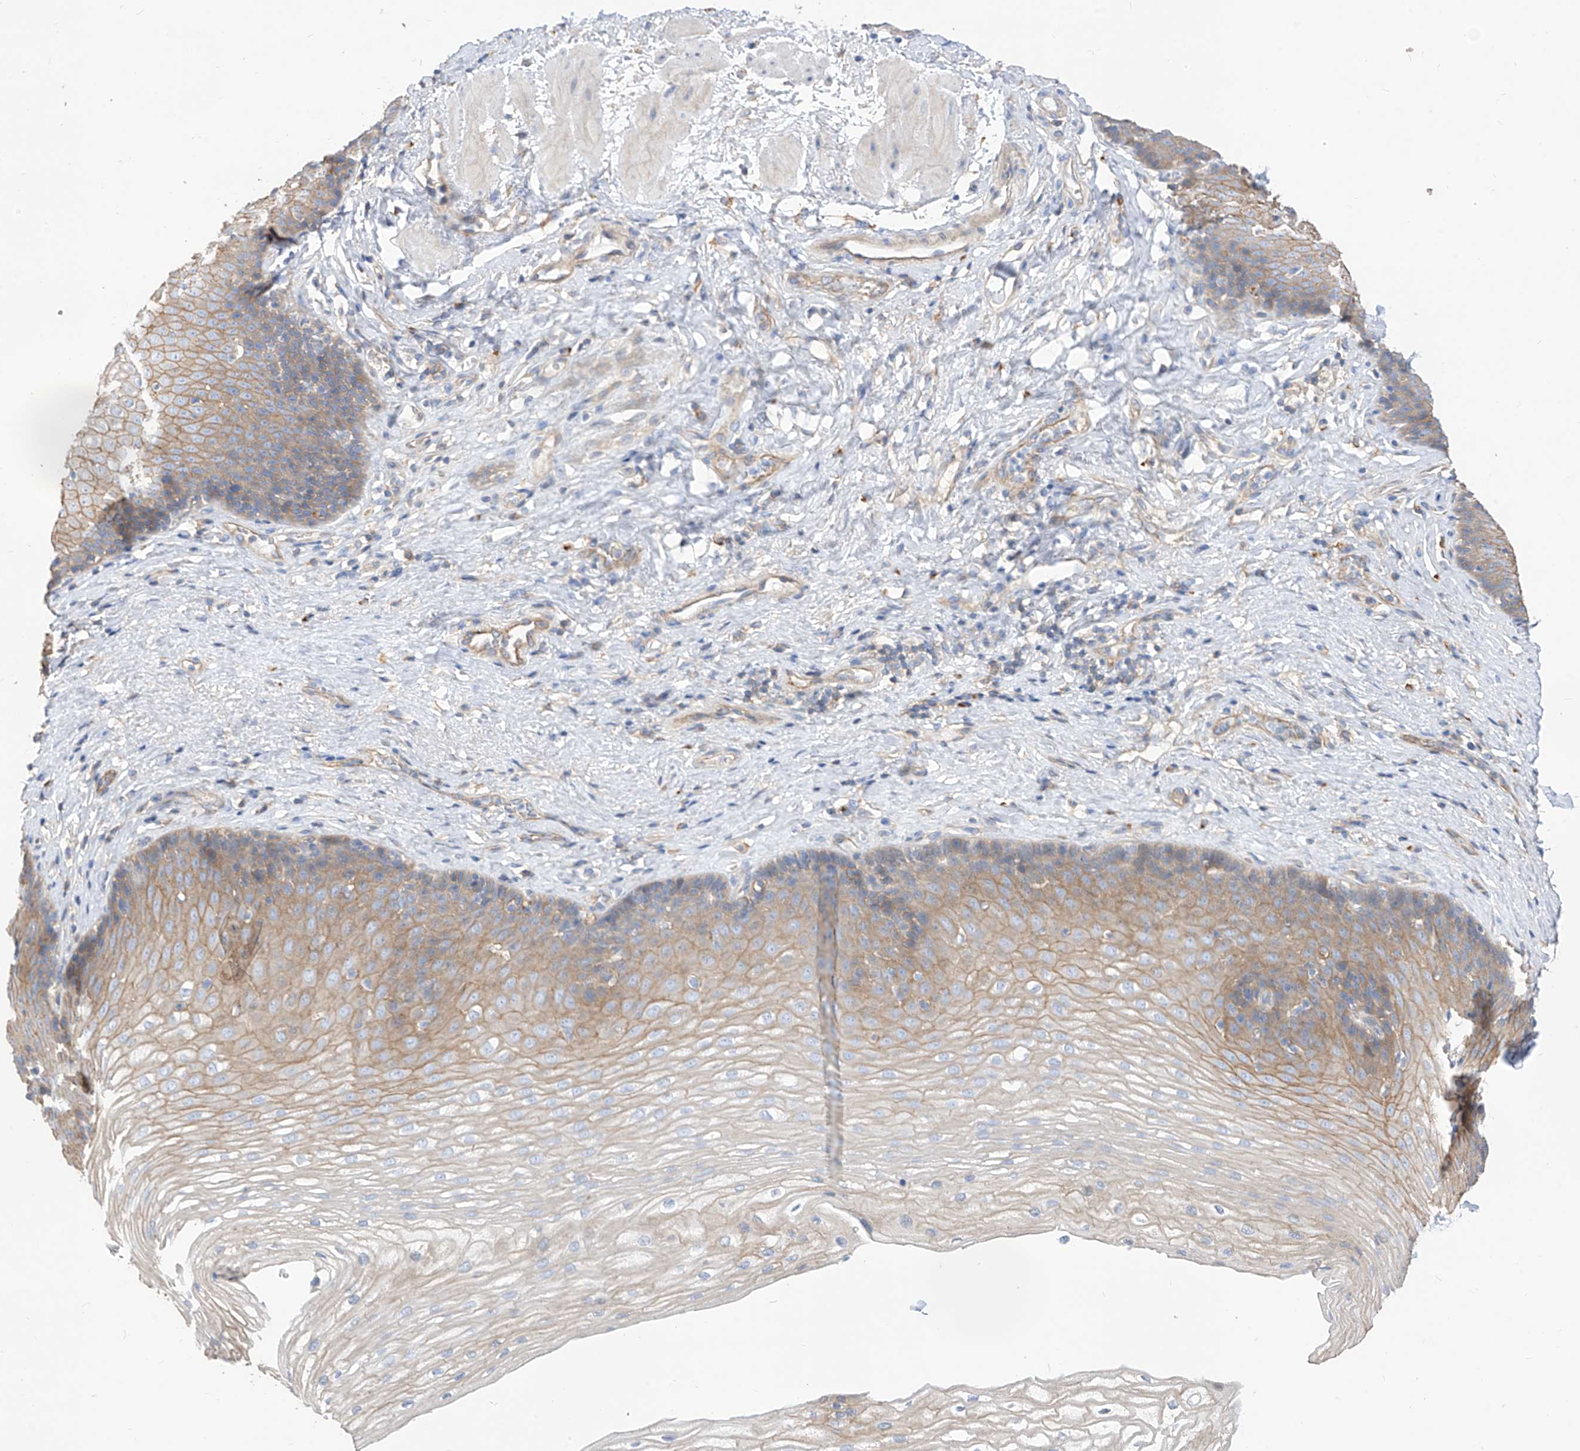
{"staining": {"intensity": "moderate", "quantity": "<25%", "location": "cytoplasmic/membranous"}, "tissue": "esophagus", "cell_type": "Squamous epithelial cells", "image_type": "normal", "snomed": [{"axis": "morphology", "description": "Normal tissue, NOS"}, {"axis": "topography", "description": "Esophagus"}], "caption": "Esophagus was stained to show a protein in brown. There is low levels of moderate cytoplasmic/membranous staining in about <25% of squamous epithelial cells. The protein of interest is shown in brown color, while the nuclei are stained blue.", "gene": "SCGB2A1", "patient": {"sex": "female", "age": 66}}